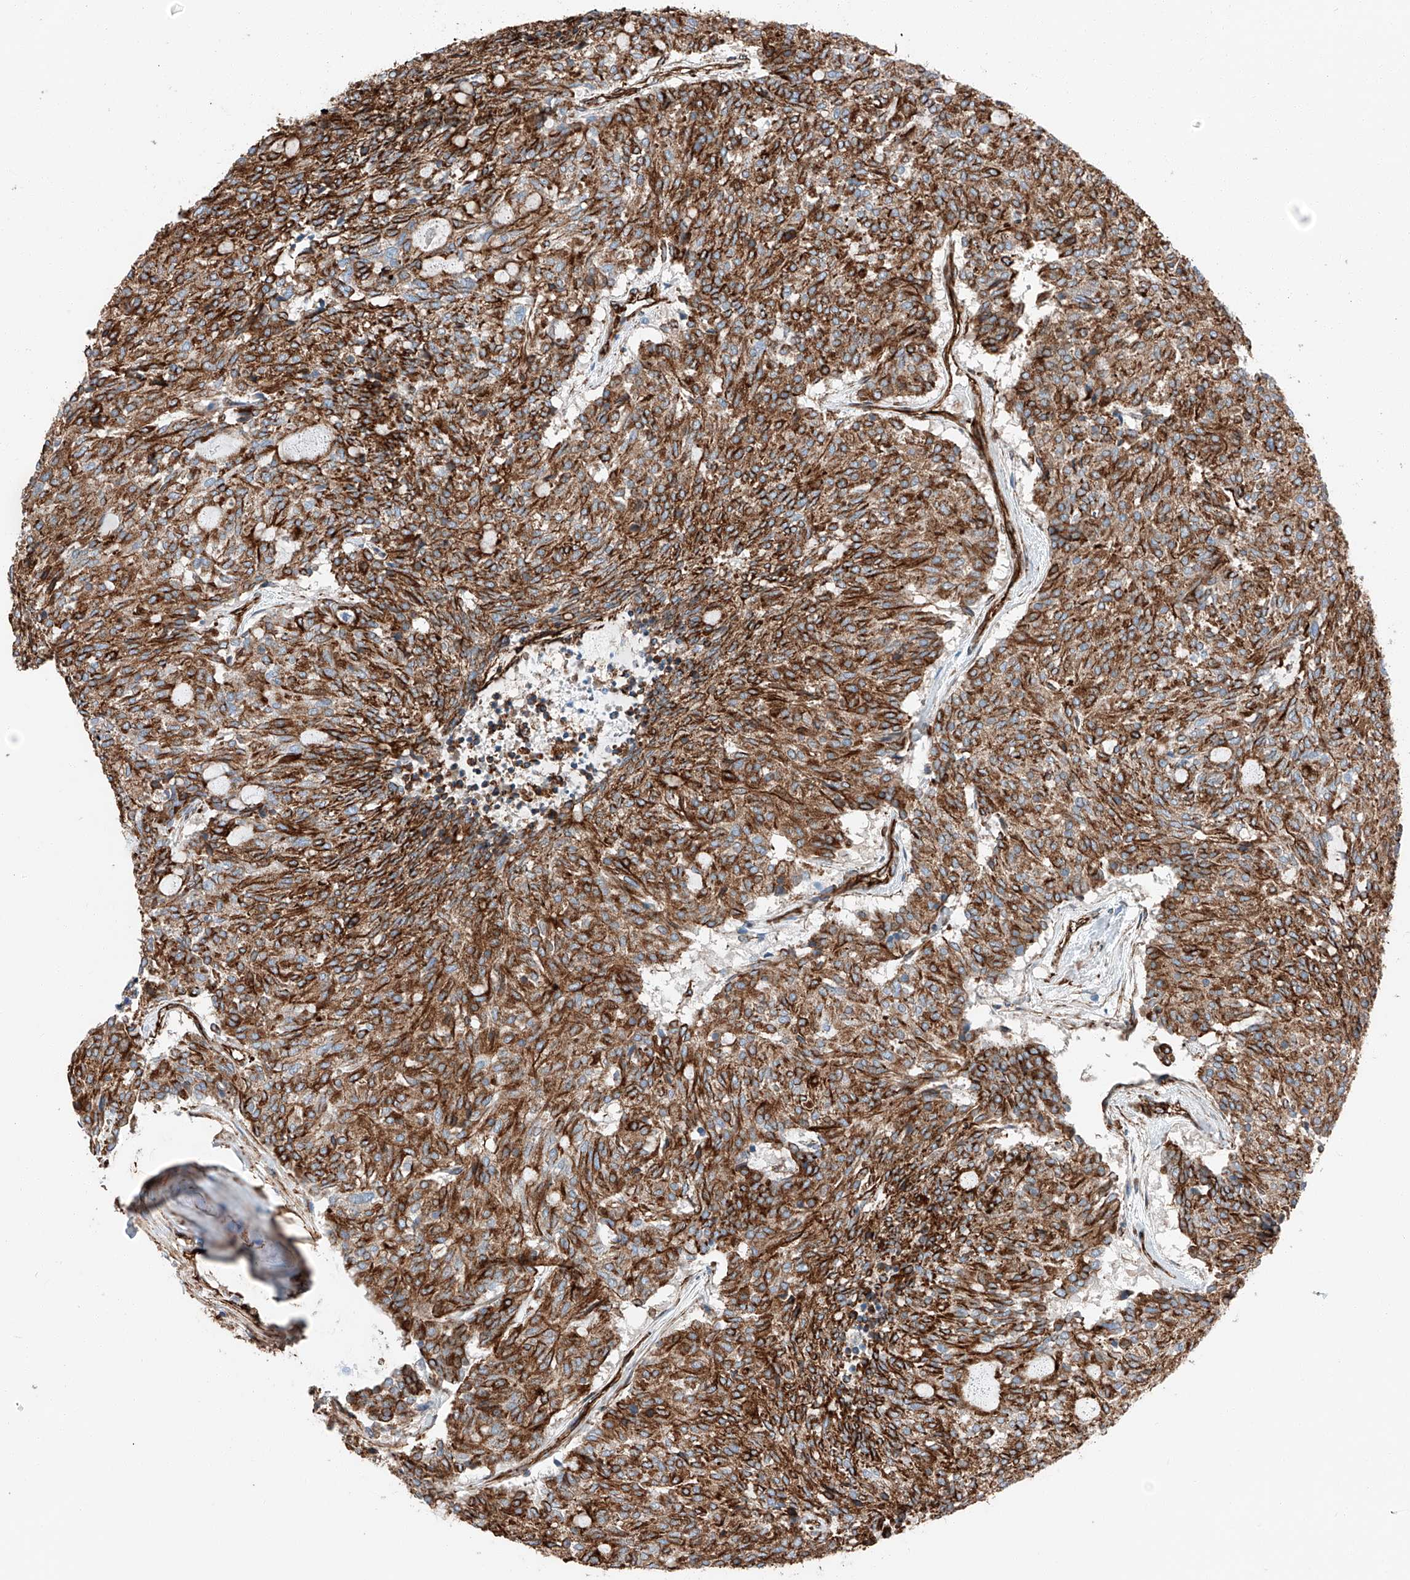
{"staining": {"intensity": "strong", "quantity": ">75%", "location": "cytoplasmic/membranous"}, "tissue": "carcinoid", "cell_type": "Tumor cells", "image_type": "cancer", "snomed": [{"axis": "morphology", "description": "Carcinoid, malignant, NOS"}, {"axis": "topography", "description": "Pancreas"}], "caption": "Human malignant carcinoid stained with a brown dye demonstrates strong cytoplasmic/membranous positive staining in approximately >75% of tumor cells.", "gene": "ZNF804A", "patient": {"sex": "female", "age": 54}}